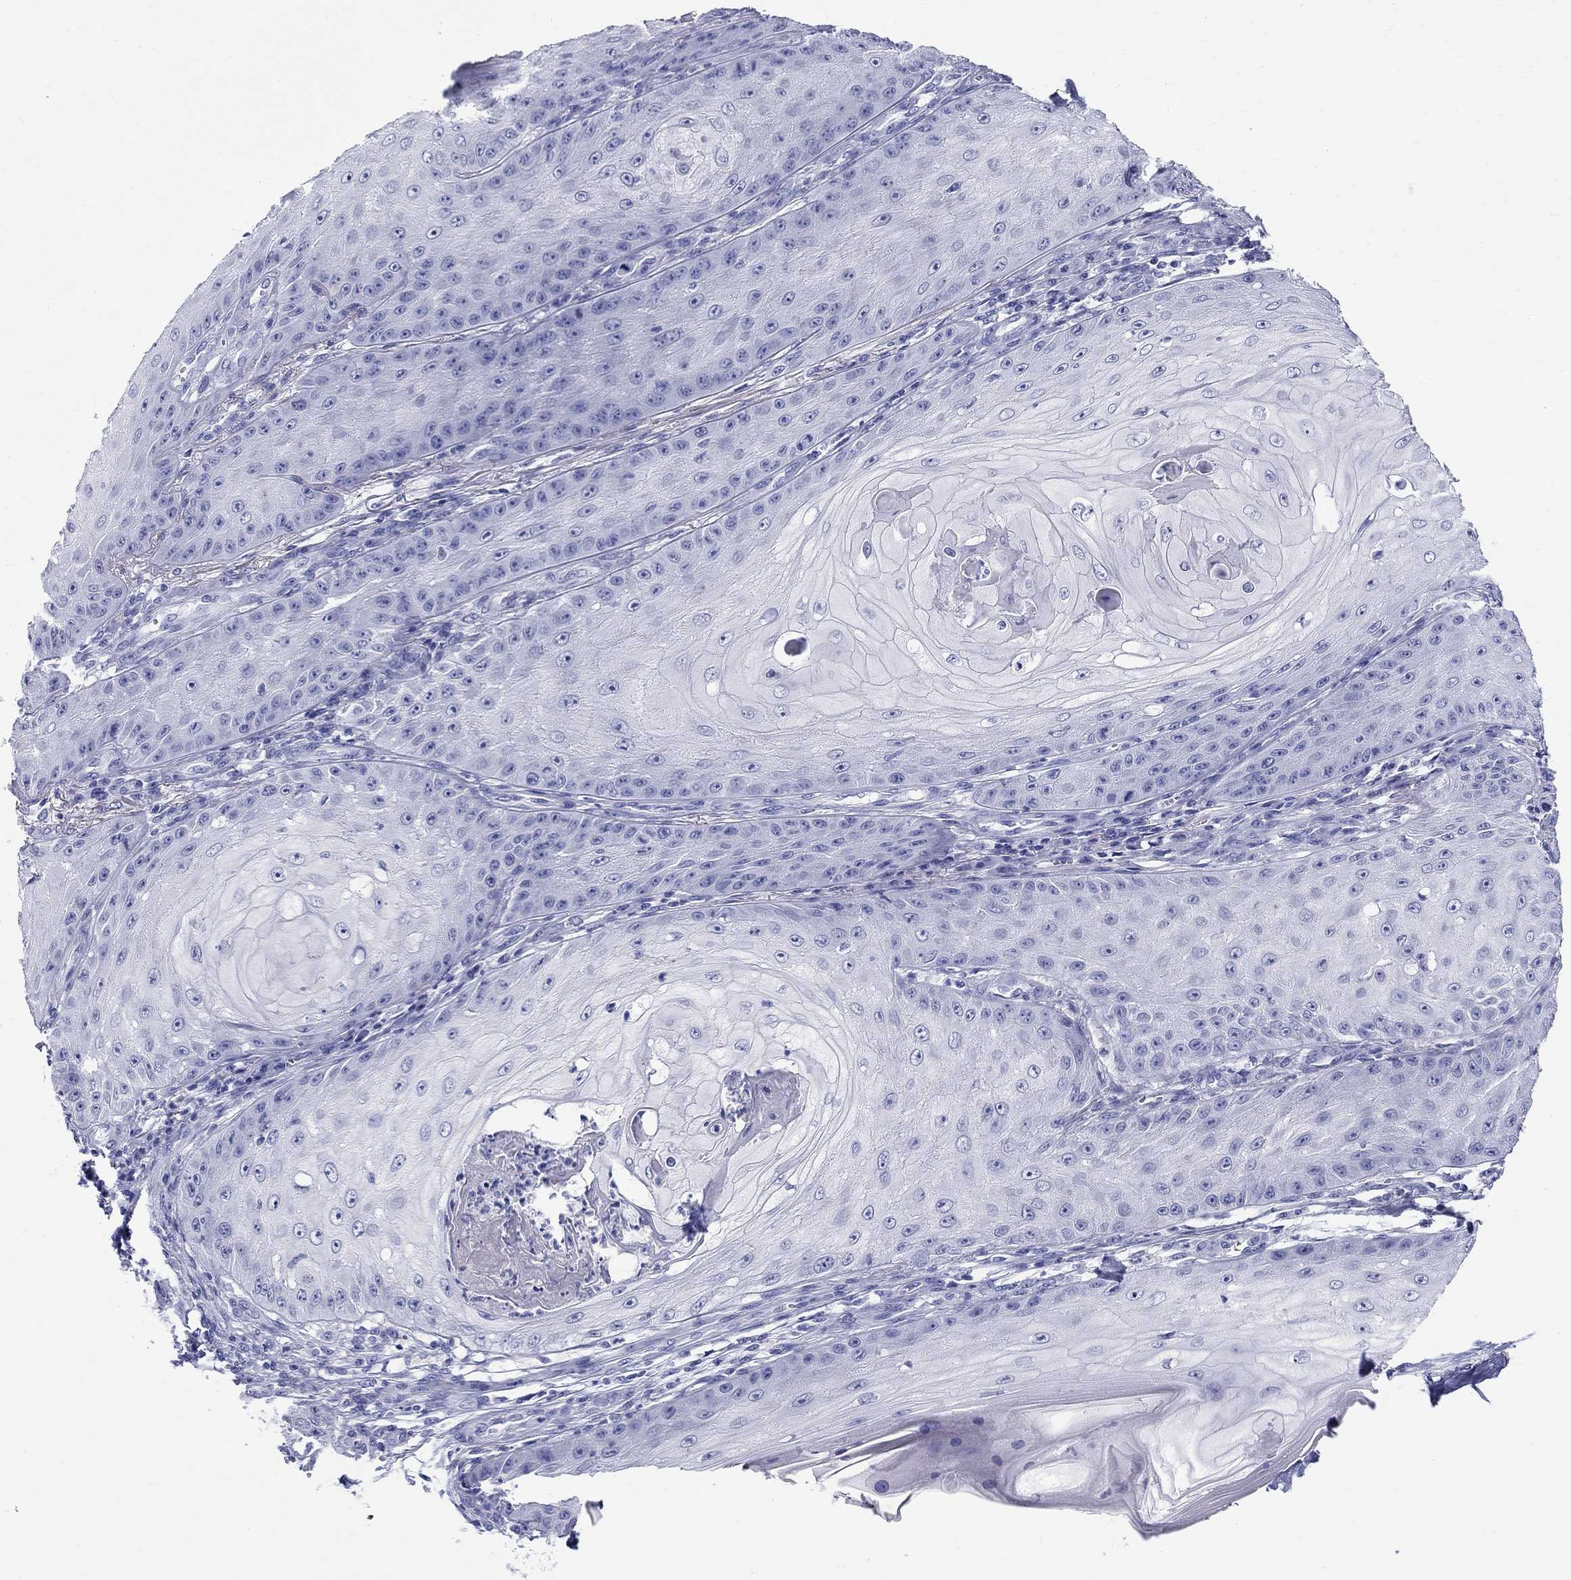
{"staining": {"intensity": "negative", "quantity": "none", "location": "none"}, "tissue": "skin cancer", "cell_type": "Tumor cells", "image_type": "cancer", "snomed": [{"axis": "morphology", "description": "Squamous cell carcinoma, NOS"}, {"axis": "topography", "description": "Skin"}], "caption": "Skin squamous cell carcinoma stained for a protein using immunohistochemistry displays no staining tumor cells.", "gene": "LAMP5", "patient": {"sex": "male", "age": 70}}